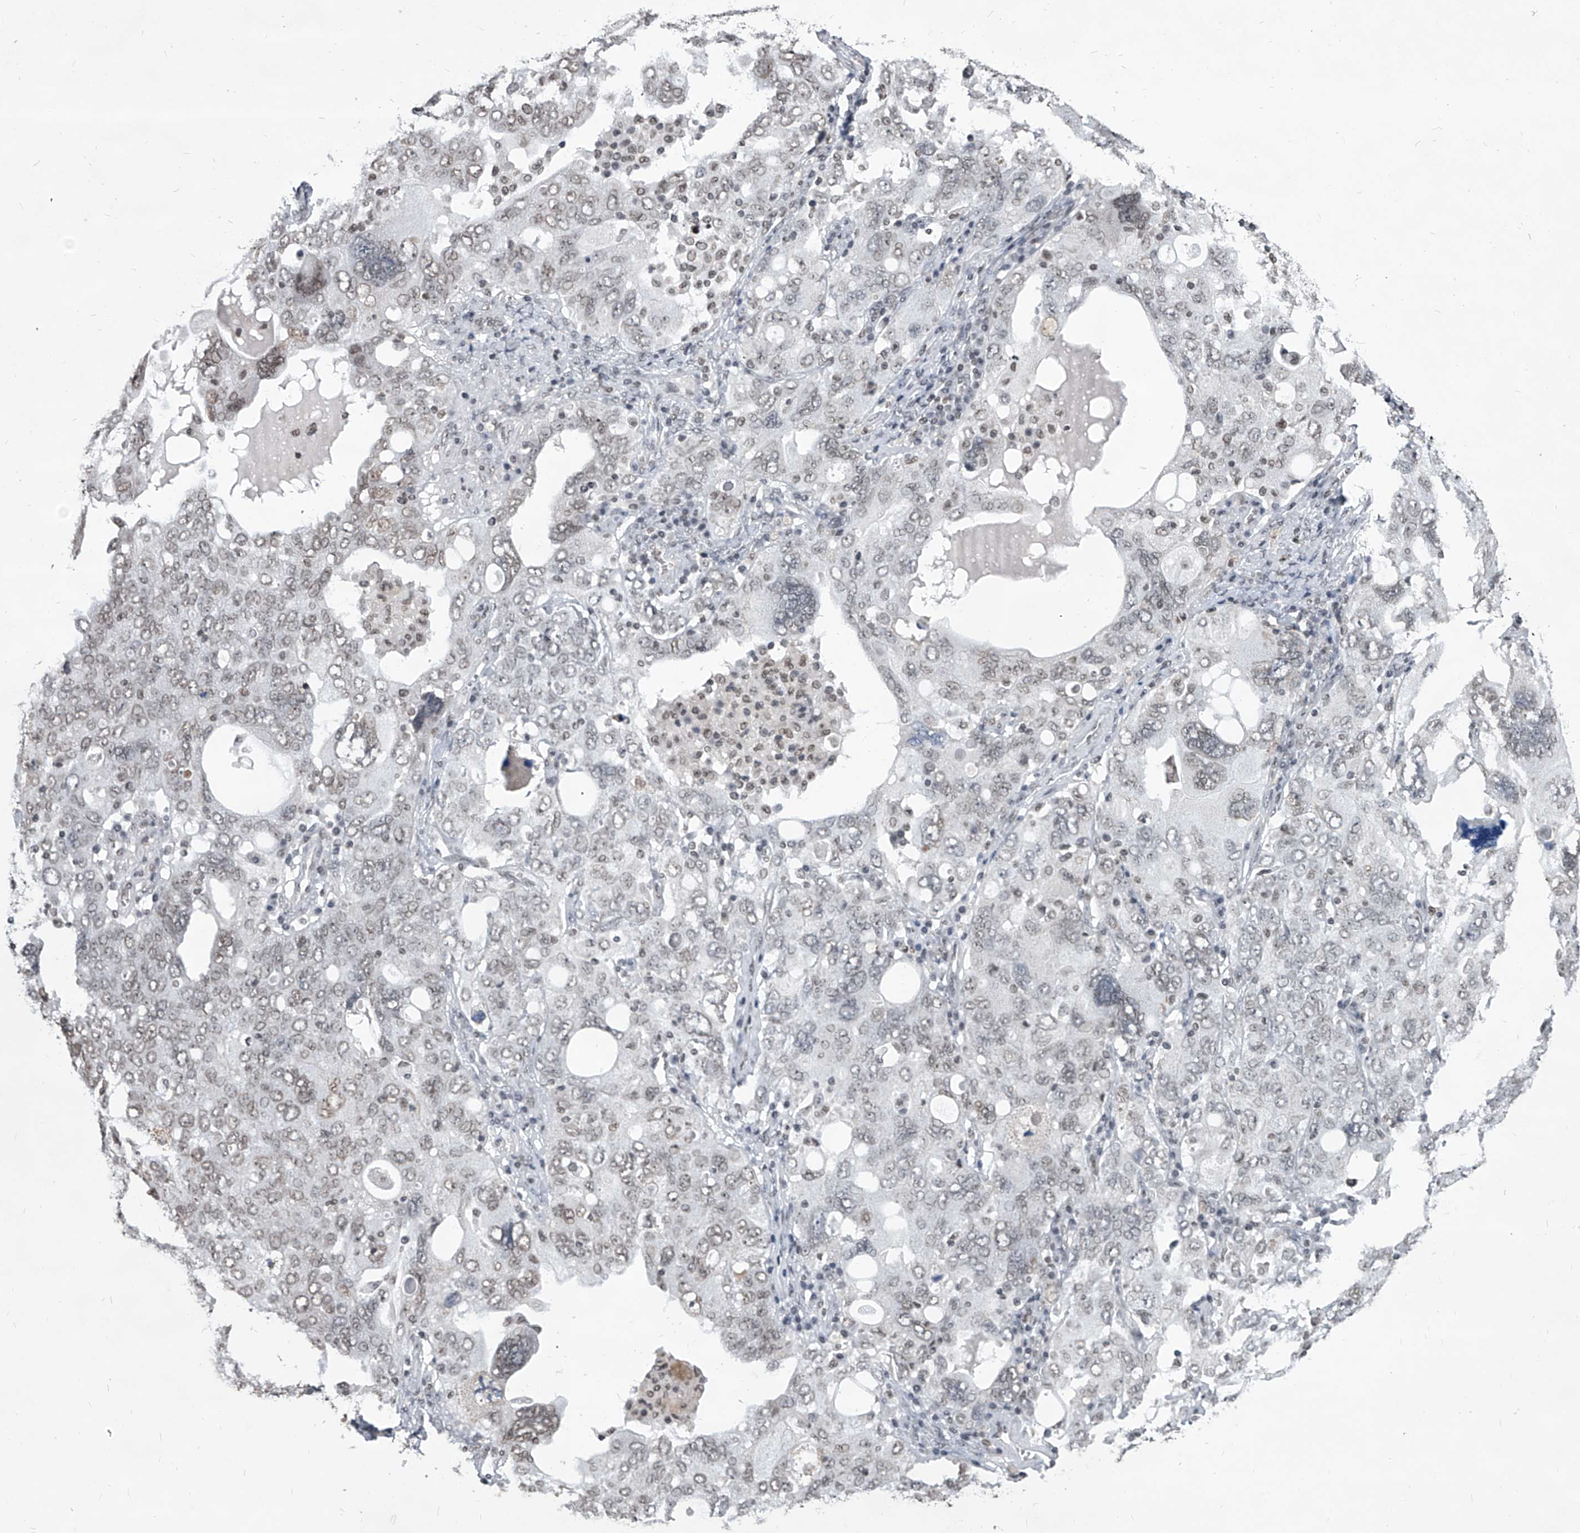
{"staining": {"intensity": "weak", "quantity": "25%-75%", "location": "nuclear"}, "tissue": "ovarian cancer", "cell_type": "Tumor cells", "image_type": "cancer", "snomed": [{"axis": "morphology", "description": "Carcinoma, endometroid"}, {"axis": "topography", "description": "Ovary"}], "caption": "Protein expression analysis of endometroid carcinoma (ovarian) shows weak nuclear staining in about 25%-75% of tumor cells.", "gene": "PPIL4", "patient": {"sex": "female", "age": 62}}